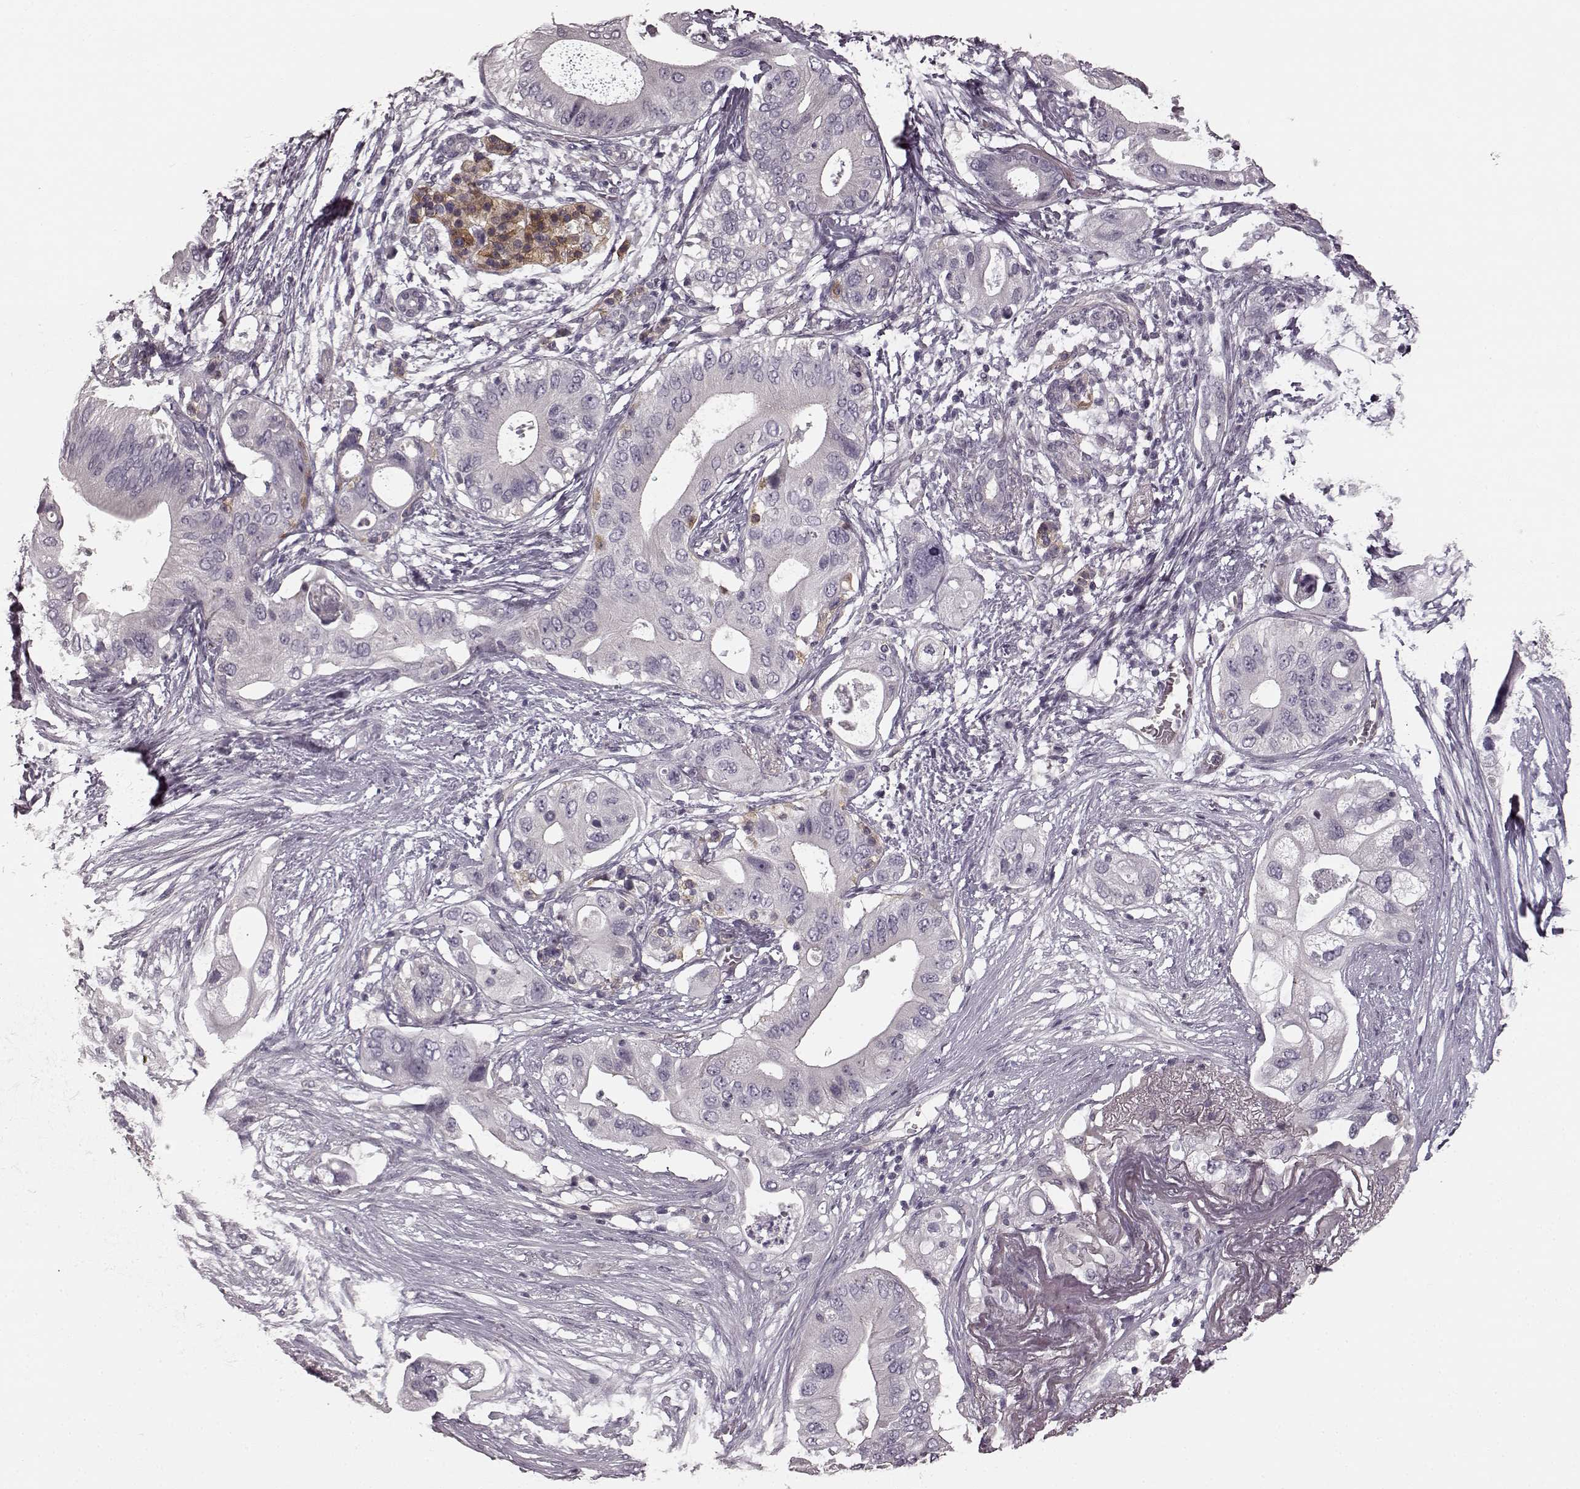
{"staining": {"intensity": "negative", "quantity": "none", "location": "none"}, "tissue": "pancreatic cancer", "cell_type": "Tumor cells", "image_type": "cancer", "snomed": [{"axis": "morphology", "description": "Adenocarcinoma, NOS"}, {"axis": "topography", "description": "Pancreas"}], "caption": "Immunohistochemical staining of human pancreatic cancer exhibits no significant expression in tumor cells.", "gene": "PRKCE", "patient": {"sex": "female", "age": 72}}